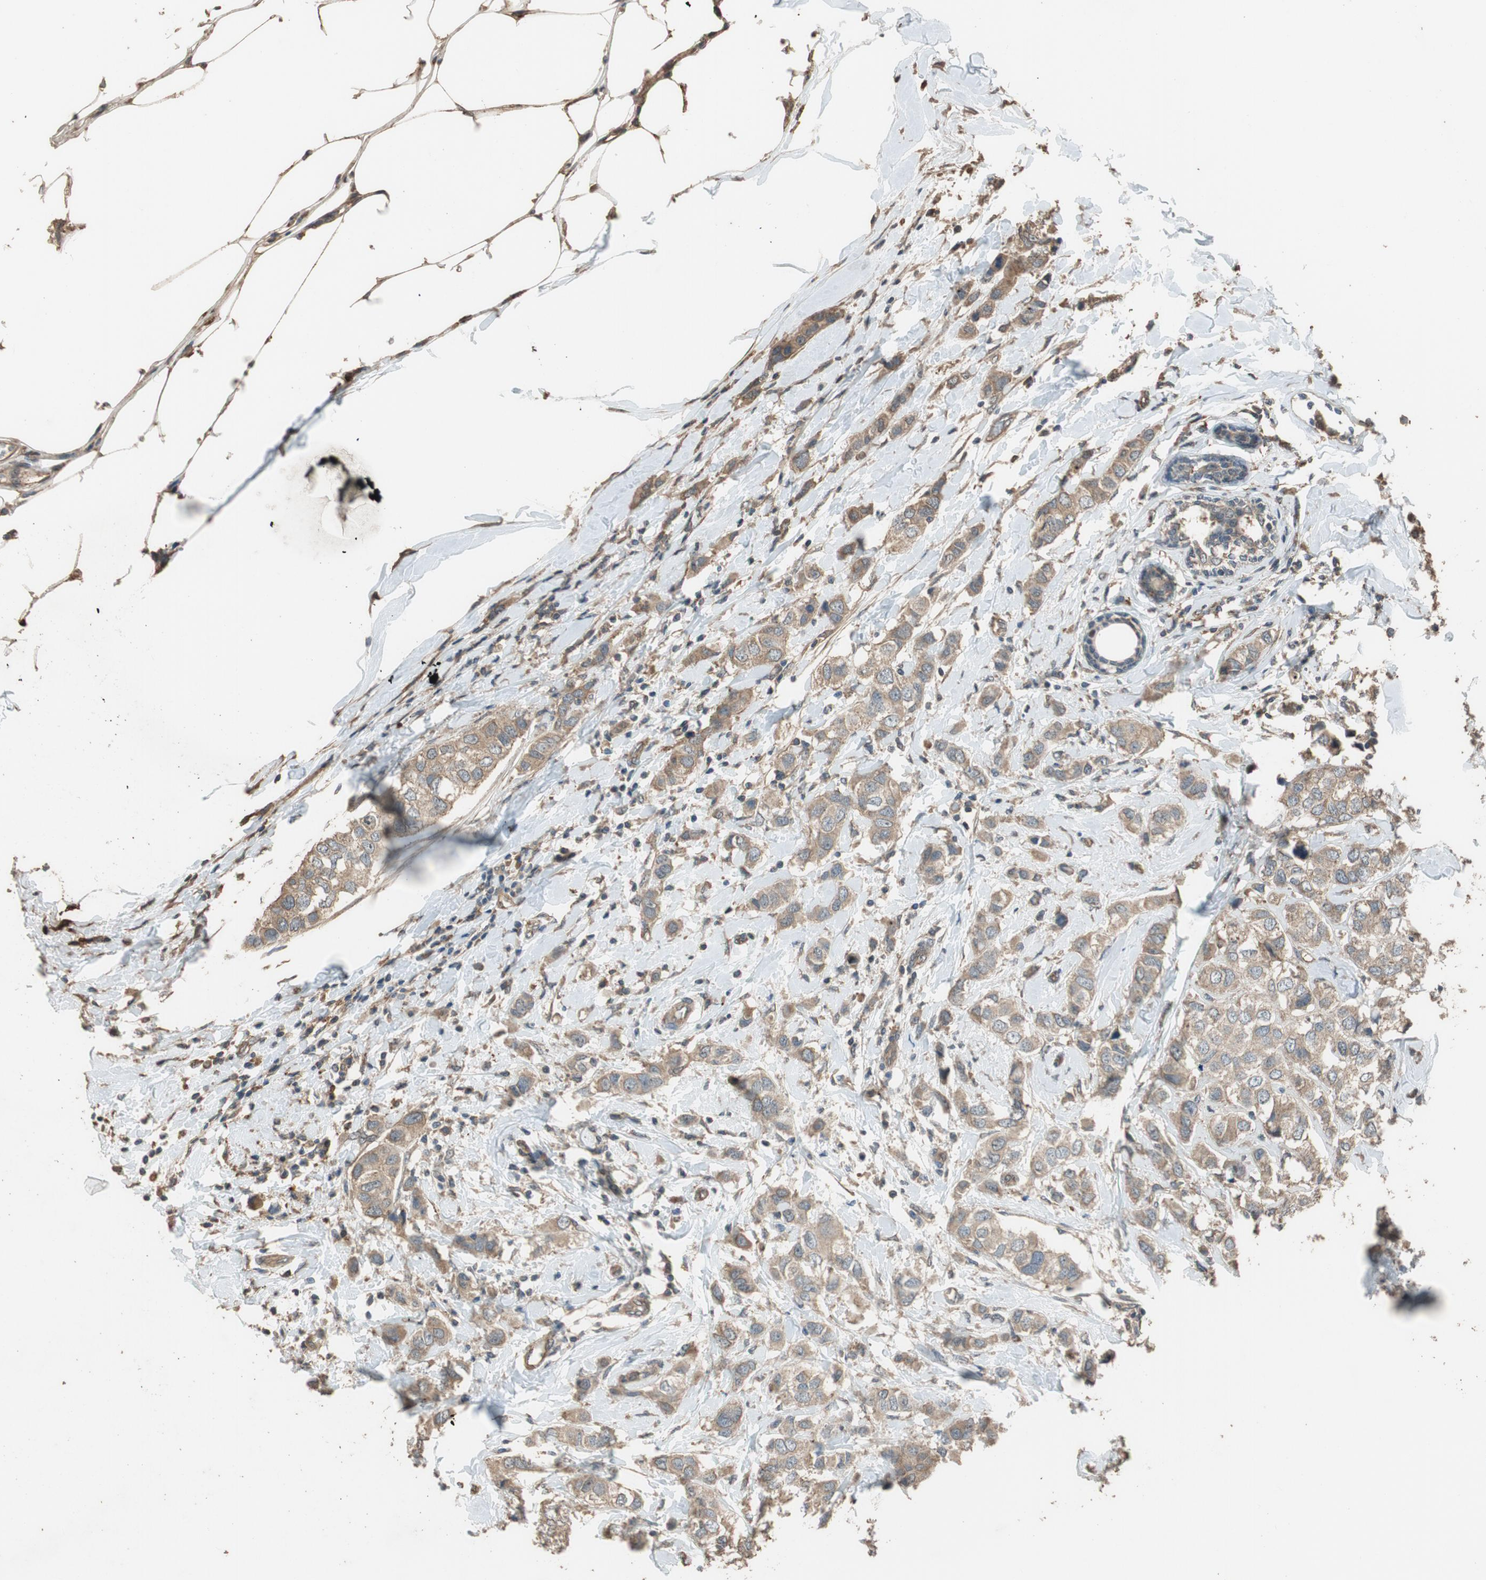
{"staining": {"intensity": "weak", "quantity": ">75%", "location": "cytoplasmic/membranous"}, "tissue": "breast cancer", "cell_type": "Tumor cells", "image_type": "cancer", "snomed": [{"axis": "morphology", "description": "Duct carcinoma"}, {"axis": "topography", "description": "Breast"}], "caption": "Intraductal carcinoma (breast) stained for a protein (brown) exhibits weak cytoplasmic/membranous positive positivity in about >75% of tumor cells.", "gene": "MST1R", "patient": {"sex": "female", "age": 50}}